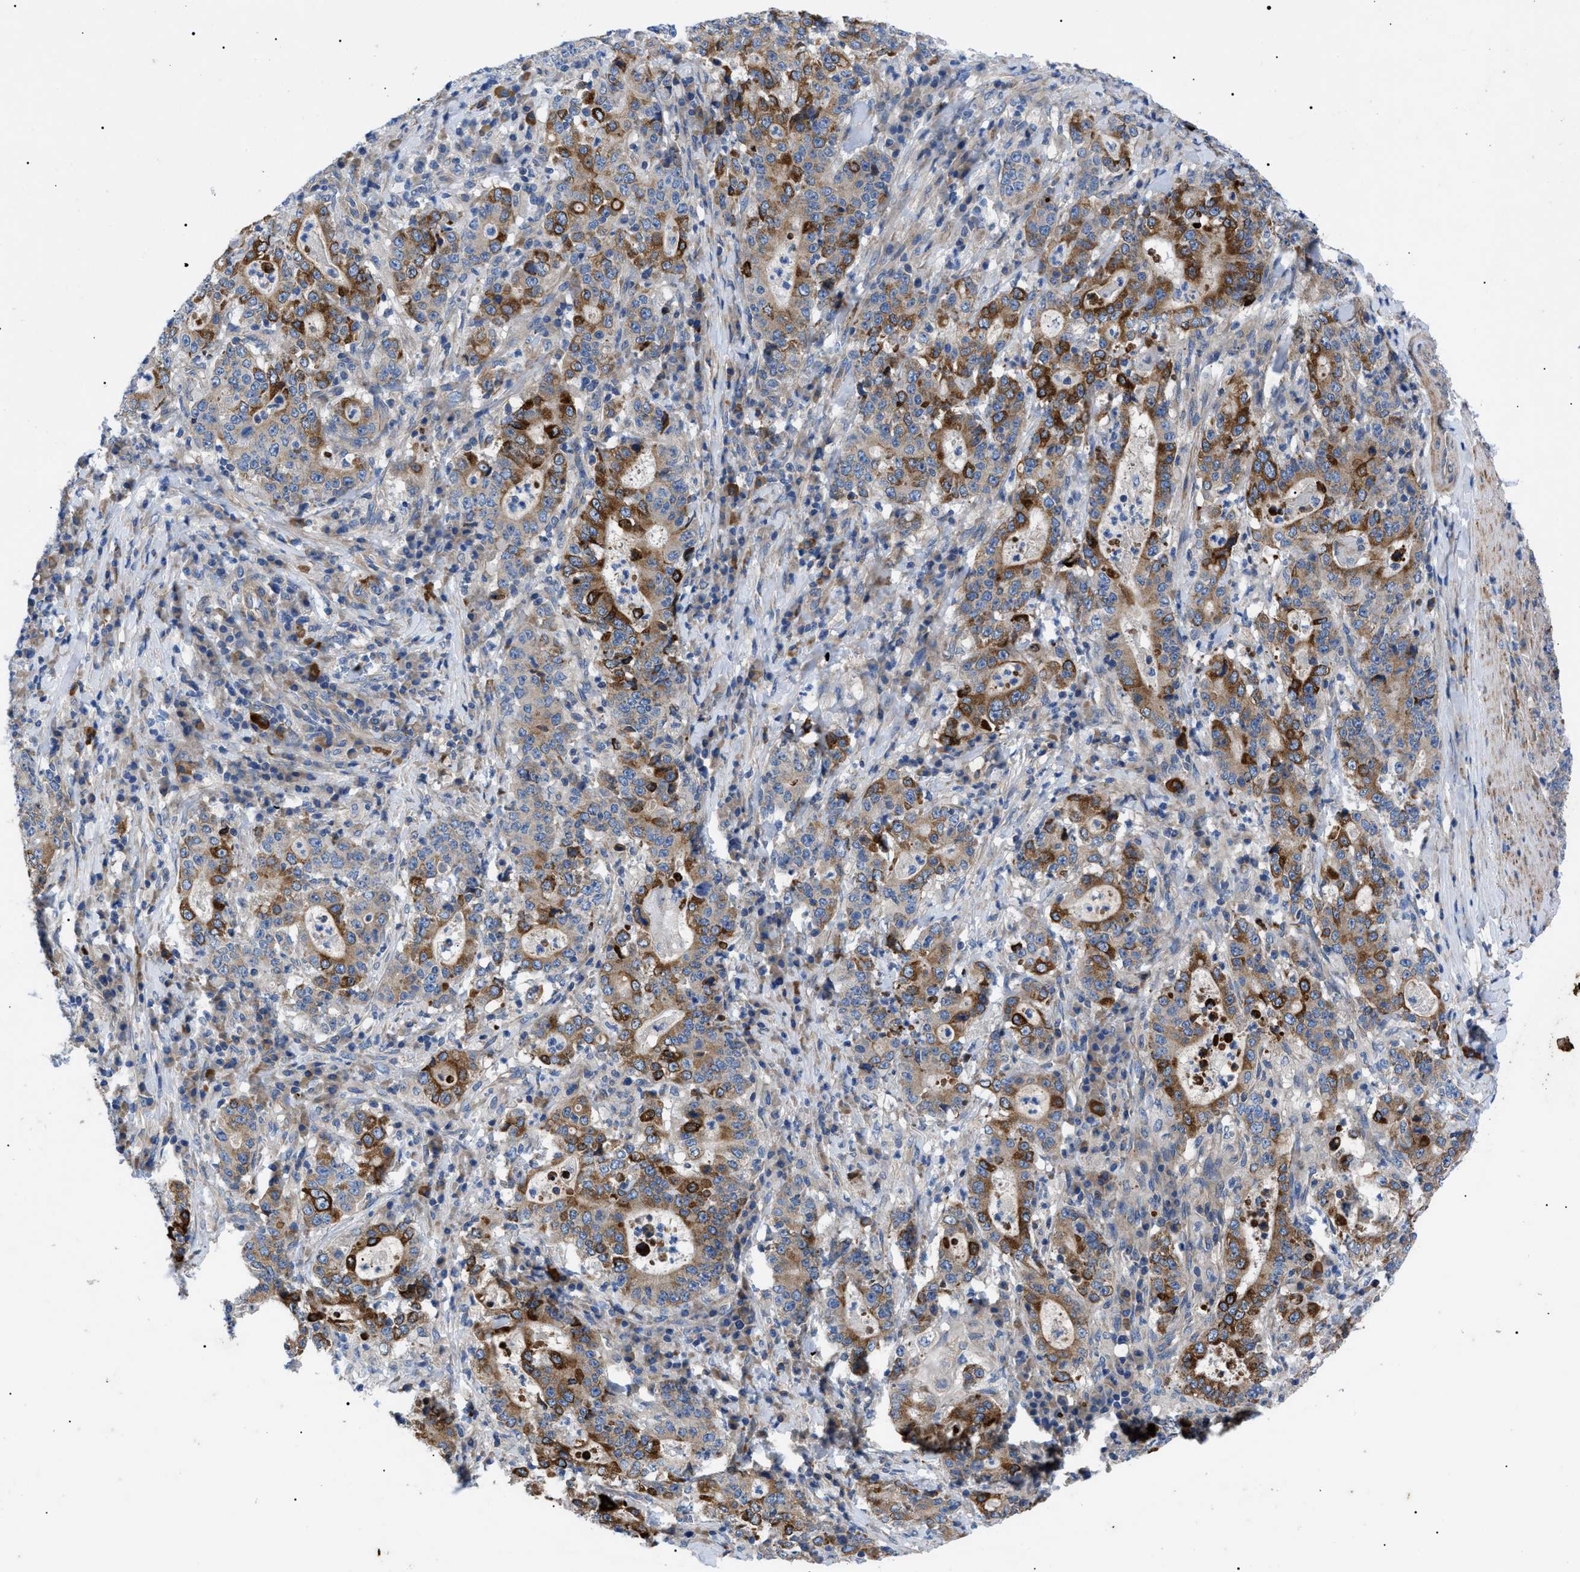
{"staining": {"intensity": "strong", "quantity": "25%-75%", "location": "cytoplasmic/membranous"}, "tissue": "stomach cancer", "cell_type": "Tumor cells", "image_type": "cancer", "snomed": [{"axis": "morphology", "description": "Normal tissue, NOS"}, {"axis": "morphology", "description": "Adenocarcinoma, NOS"}, {"axis": "topography", "description": "Stomach, upper"}, {"axis": "topography", "description": "Stomach"}], "caption": "Immunohistochemical staining of stomach cancer shows high levels of strong cytoplasmic/membranous expression in about 25%-75% of tumor cells.", "gene": "HSPB8", "patient": {"sex": "male", "age": 59}}